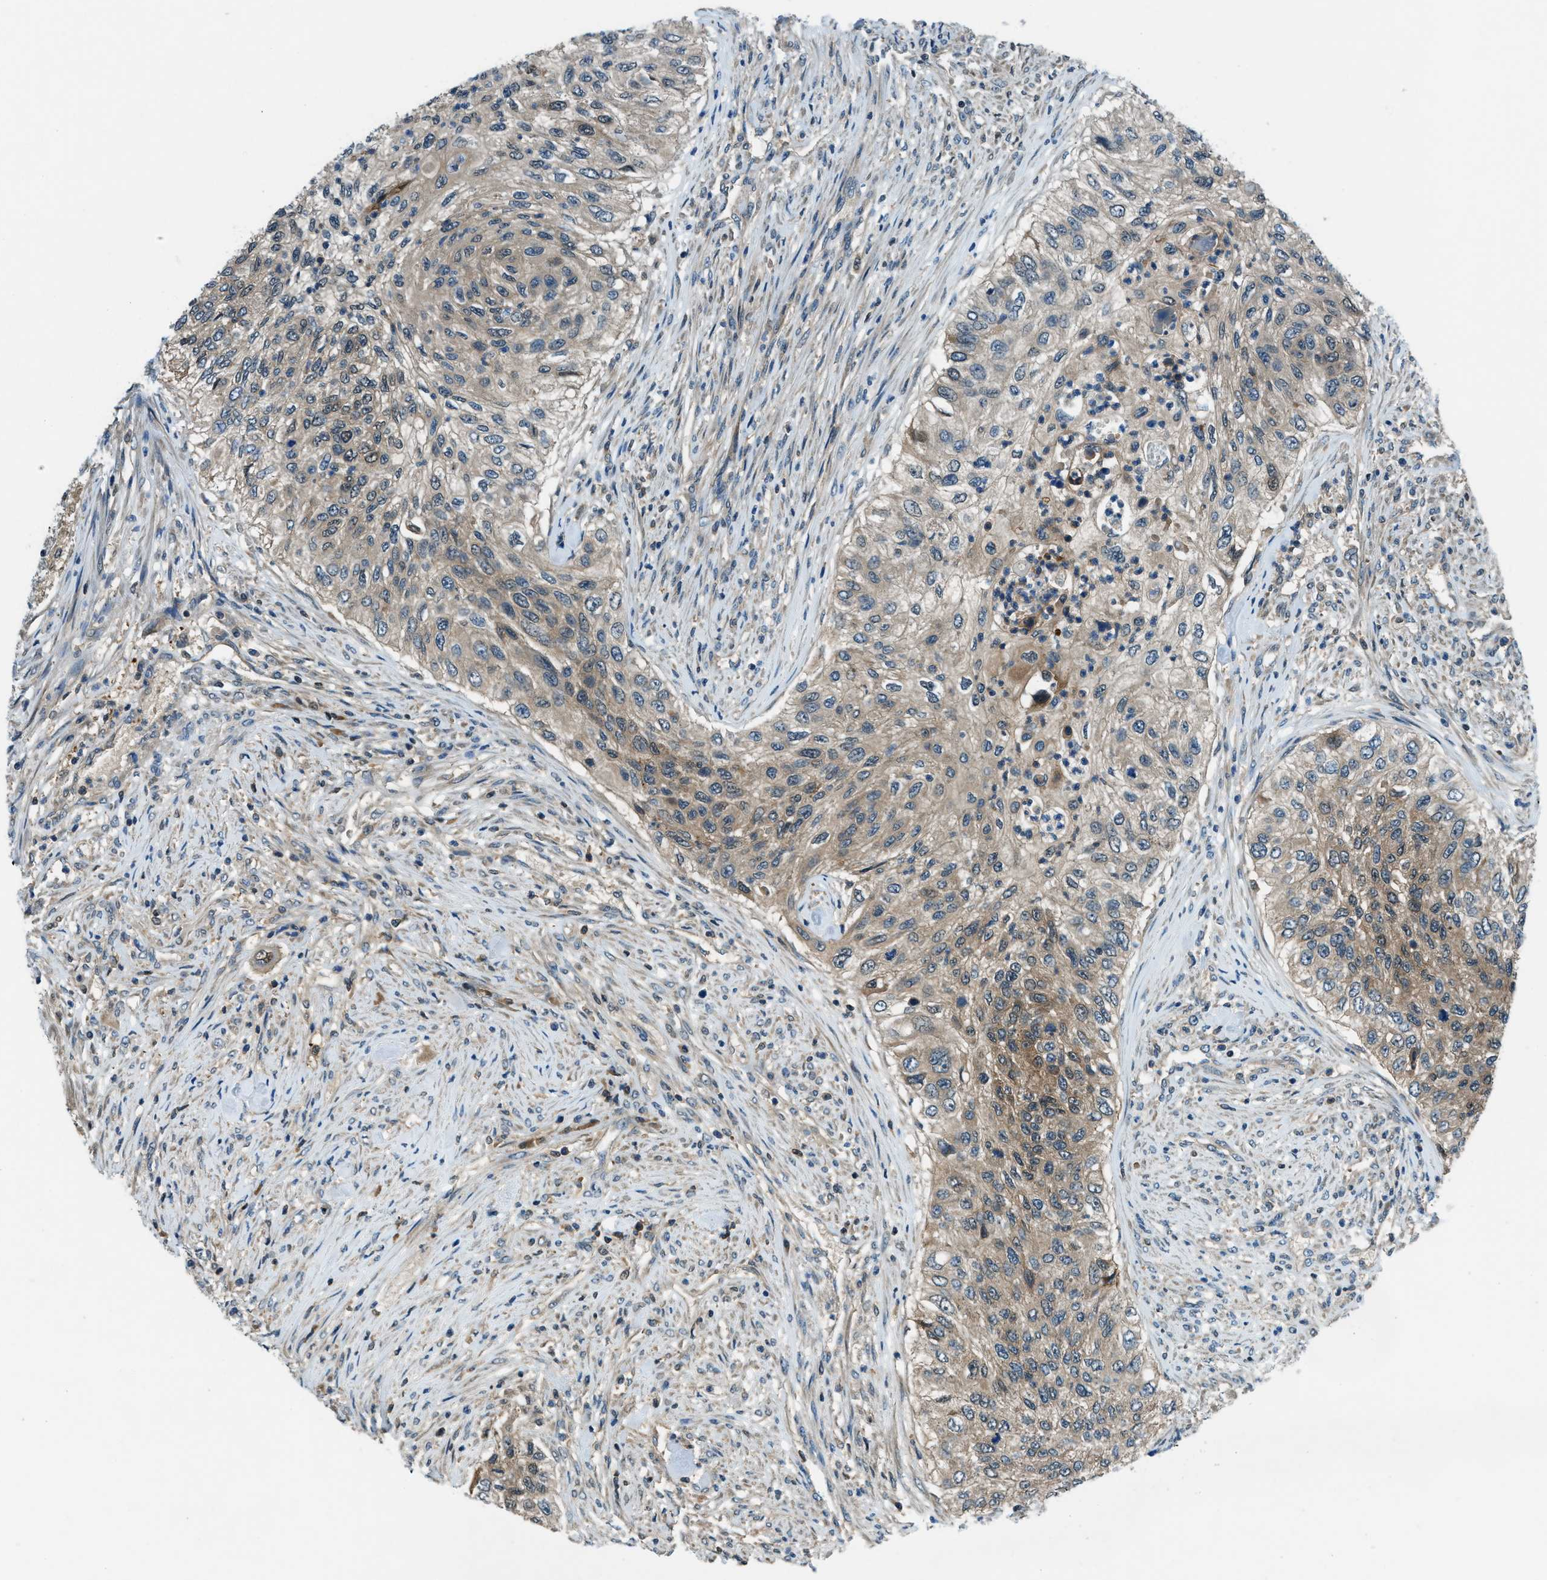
{"staining": {"intensity": "moderate", "quantity": "25%-75%", "location": "cytoplasmic/membranous"}, "tissue": "urothelial cancer", "cell_type": "Tumor cells", "image_type": "cancer", "snomed": [{"axis": "morphology", "description": "Urothelial carcinoma, High grade"}, {"axis": "topography", "description": "Urinary bladder"}], "caption": "Human high-grade urothelial carcinoma stained with a protein marker reveals moderate staining in tumor cells.", "gene": "HEBP2", "patient": {"sex": "female", "age": 60}}